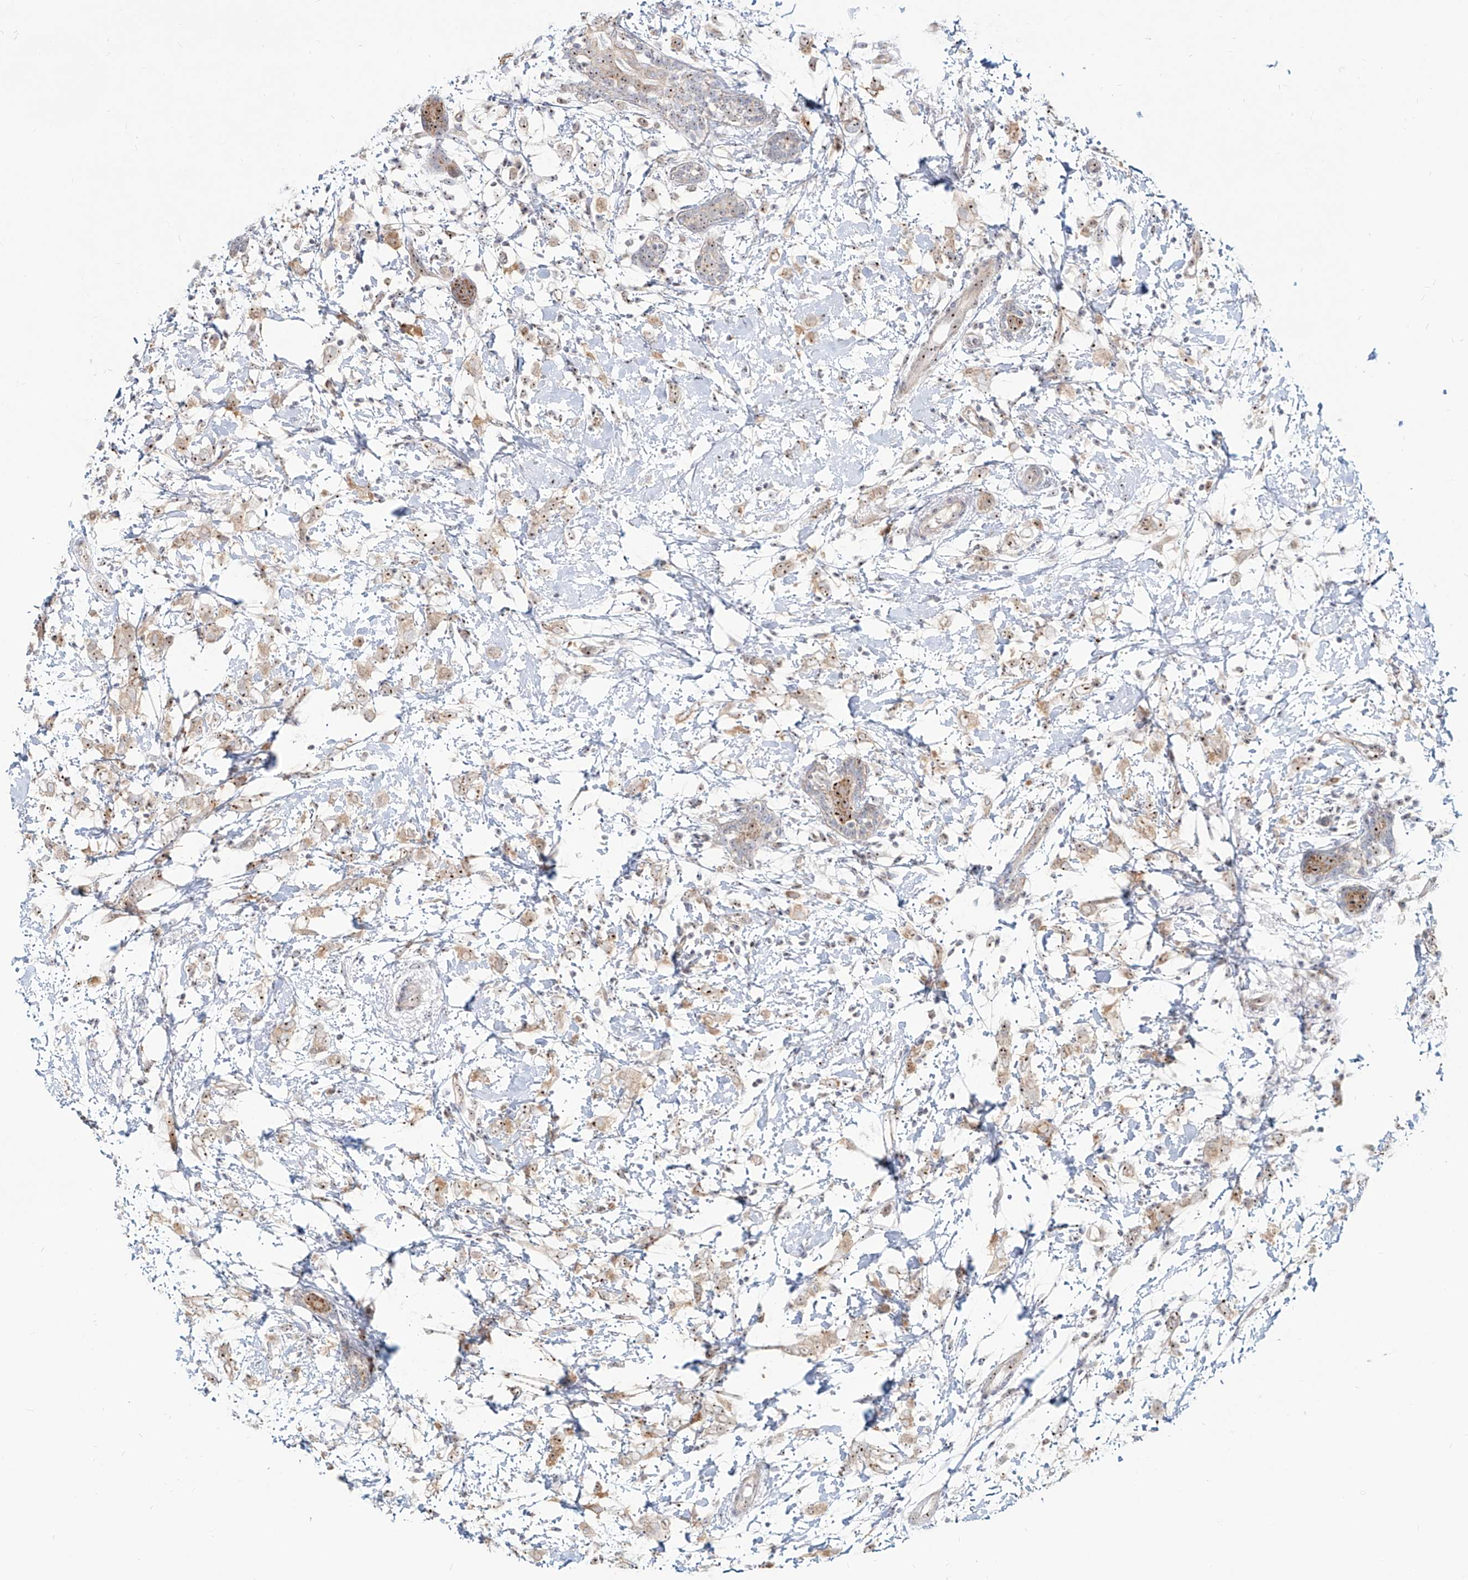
{"staining": {"intensity": "weak", "quantity": ">75%", "location": "nuclear"}, "tissue": "breast cancer", "cell_type": "Tumor cells", "image_type": "cancer", "snomed": [{"axis": "morphology", "description": "Normal tissue, NOS"}, {"axis": "morphology", "description": "Lobular carcinoma"}, {"axis": "topography", "description": "Breast"}], "caption": "Immunohistochemistry of lobular carcinoma (breast) displays low levels of weak nuclear positivity in approximately >75% of tumor cells.", "gene": "BYSL", "patient": {"sex": "female", "age": 47}}